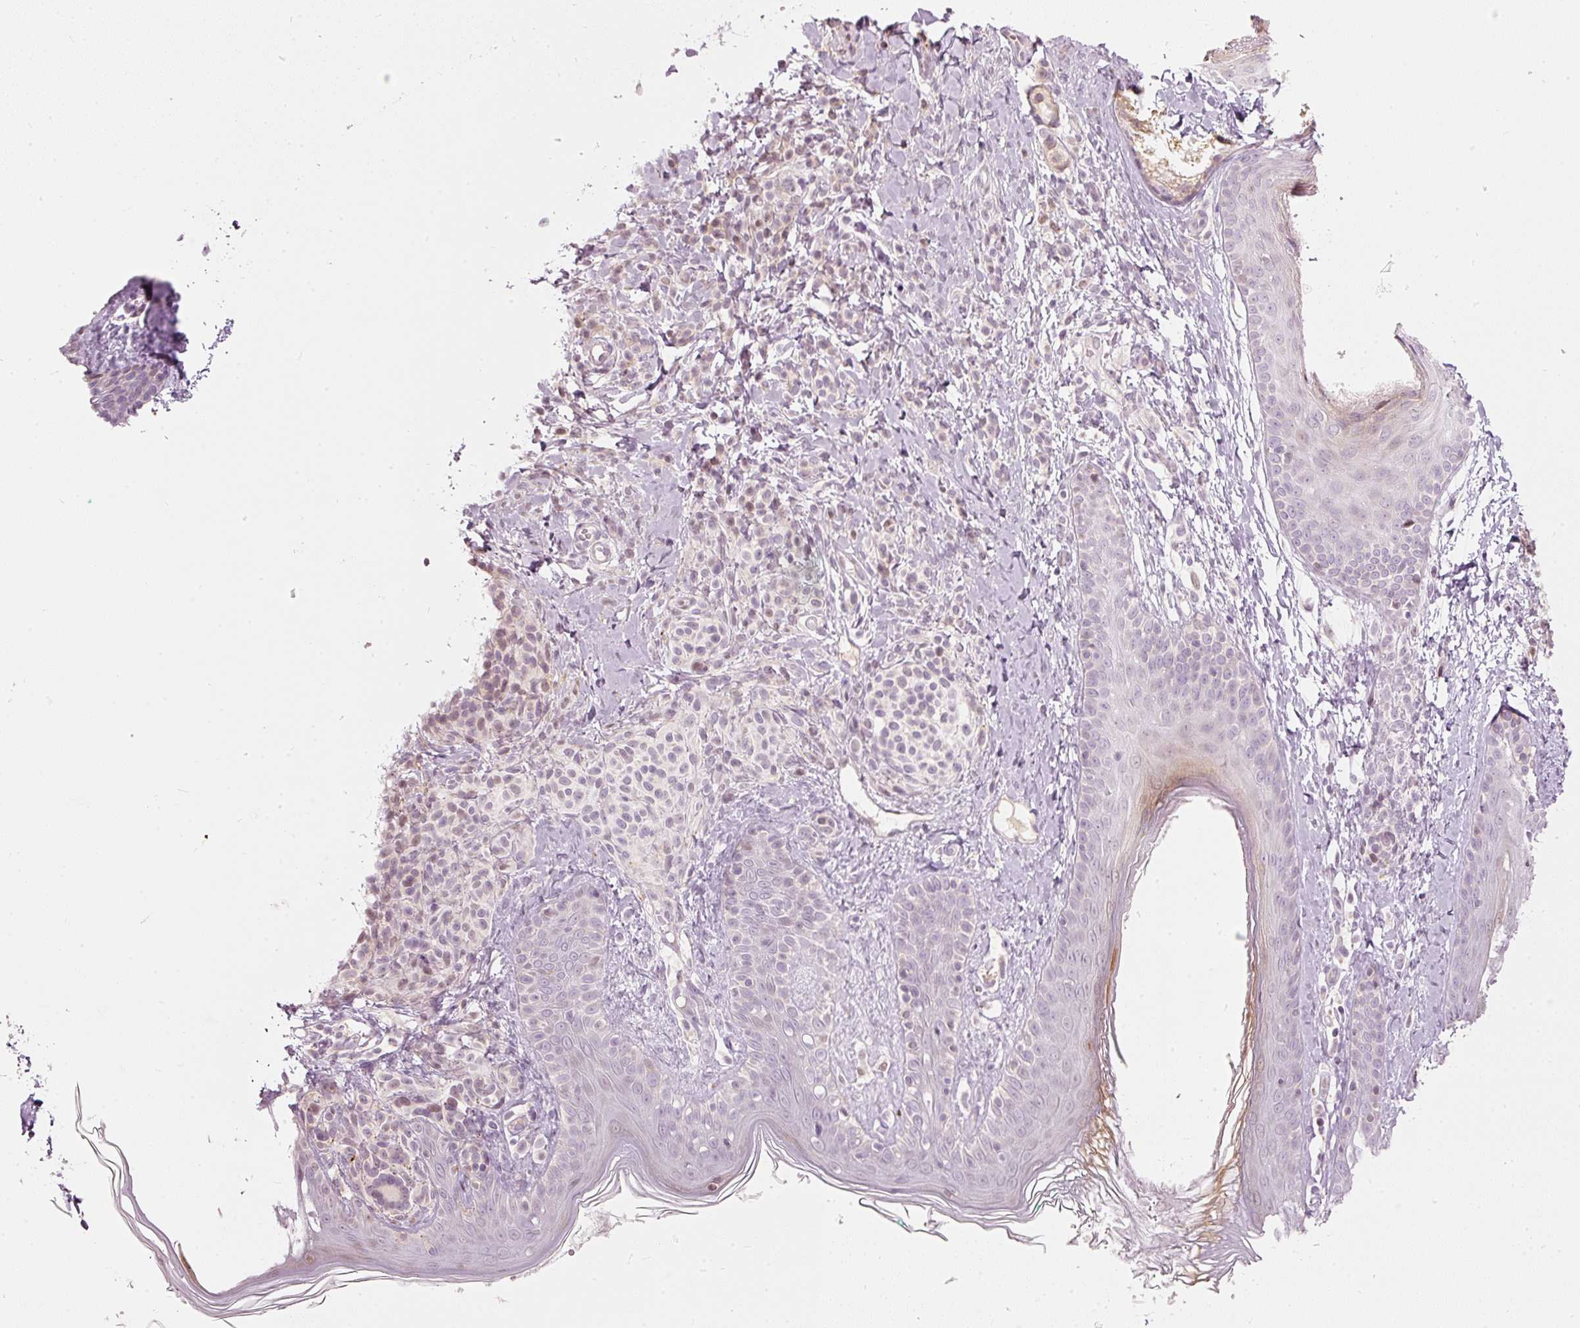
{"staining": {"intensity": "negative", "quantity": "none", "location": "none"}, "tissue": "skin", "cell_type": "Fibroblasts", "image_type": "normal", "snomed": [{"axis": "morphology", "description": "Normal tissue, NOS"}, {"axis": "topography", "description": "Skin"}], "caption": "Immunohistochemistry (IHC) histopathology image of normal skin: human skin stained with DAB demonstrates no significant protein staining in fibroblasts.", "gene": "RNF39", "patient": {"sex": "male", "age": 16}}